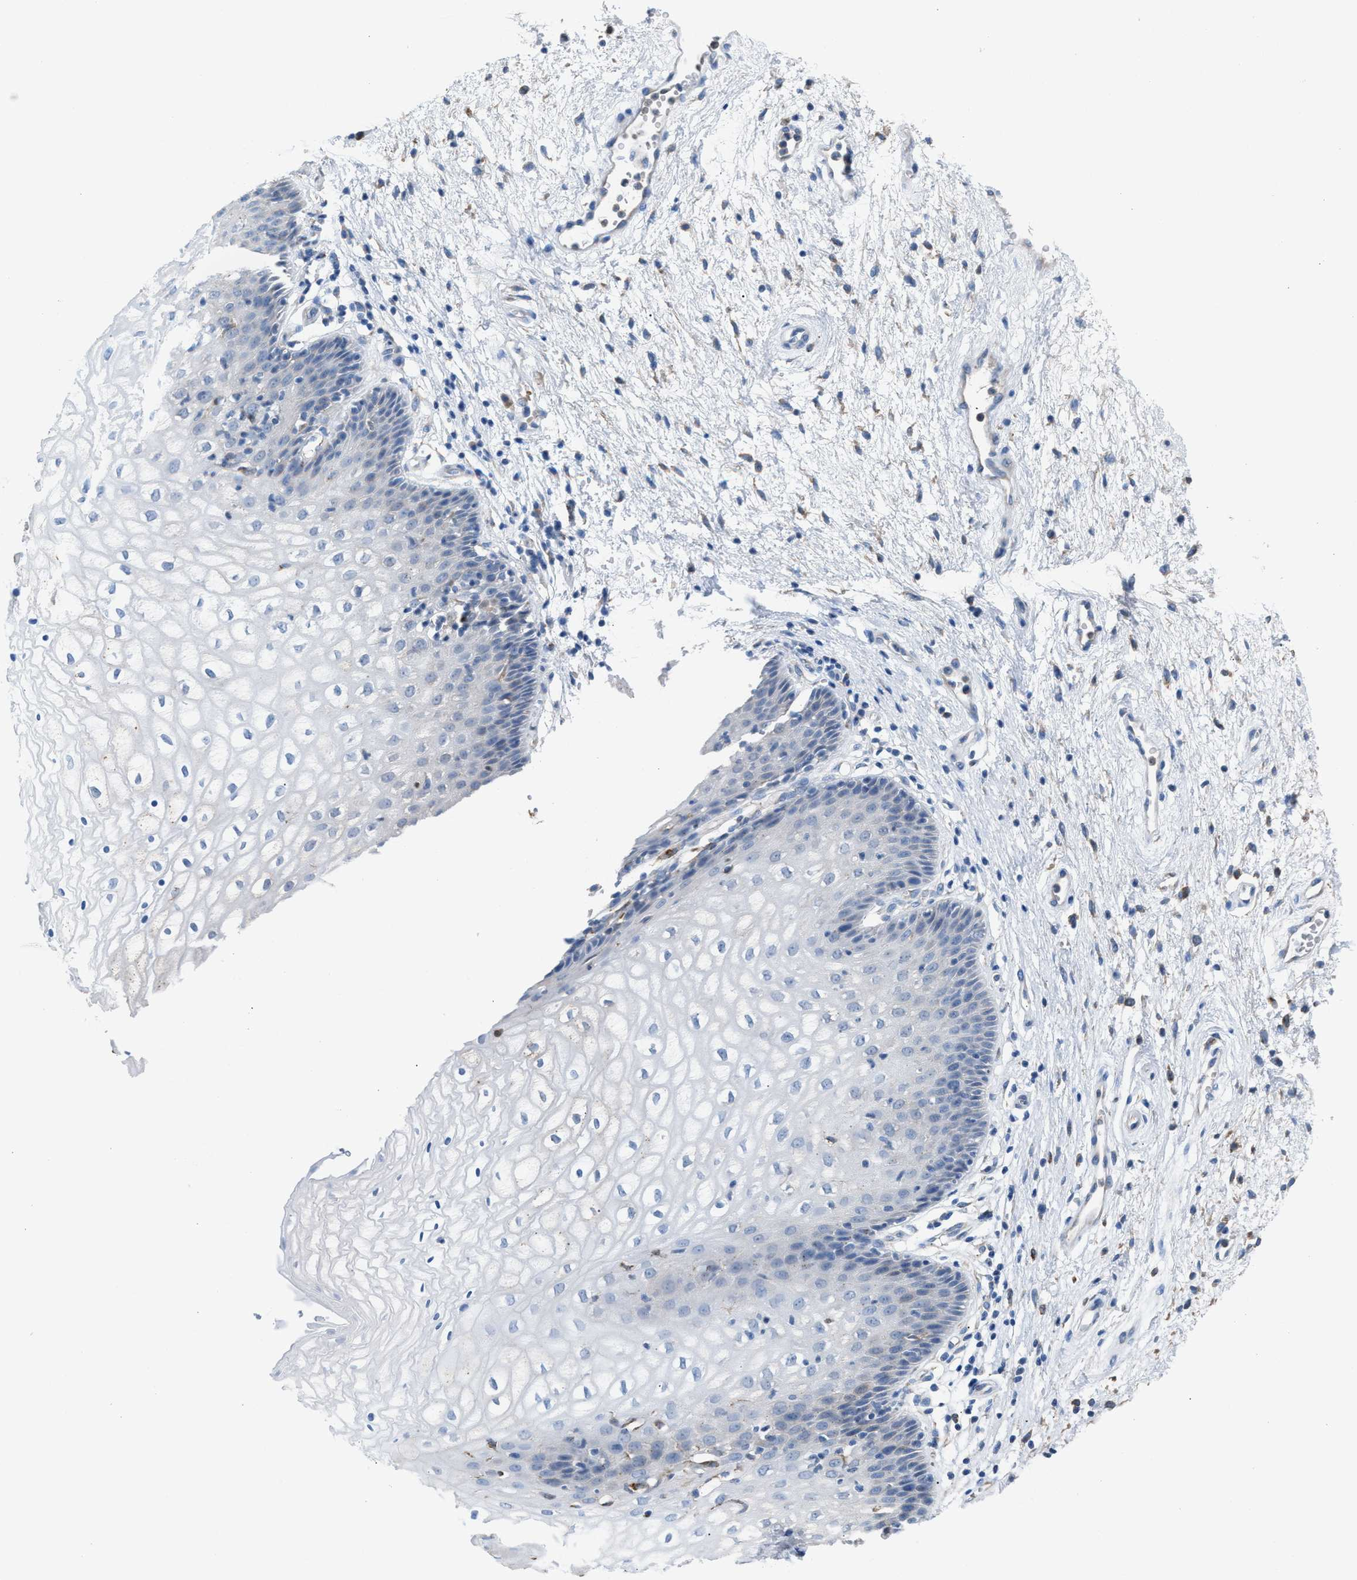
{"staining": {"intensity": "negative", "quantity": "none", "location": "none"}, "tissue": "vagina", "cell_type": "Squamous epithelial cells", "image_type": "normal", "snomed": [{"axis": "morphology", "description": "Normal tissue, NOS"}, {"axis": "topography", "description": "Vagina"}], "caption": "Immunohistochemistry (IHC) histopathology image of normal vagina: human vagina stained with DAB reveals no significant protein positivity in squamous epithelial cells.", "gene": "CA3", "patient": {"sex": "female", "age": 34}}